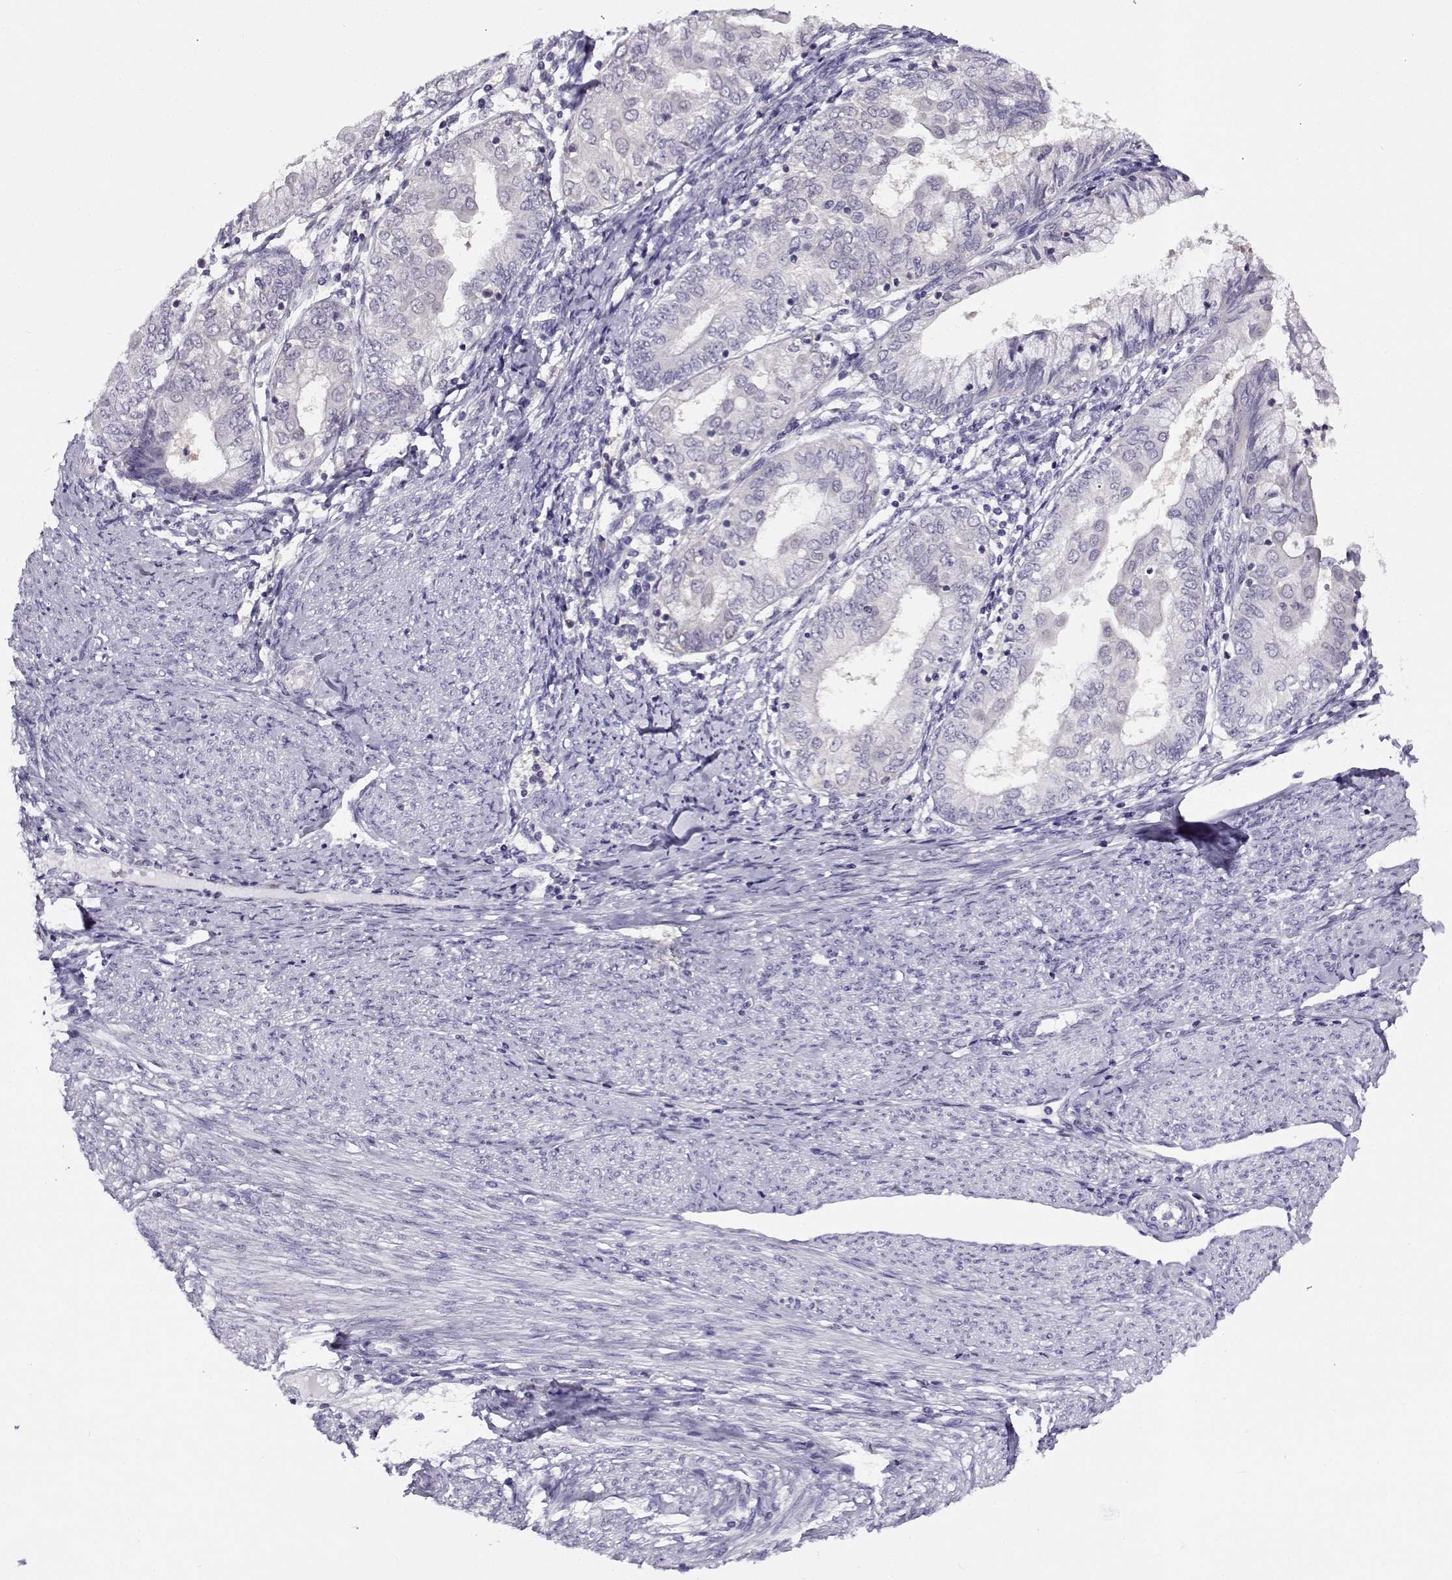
{"staining": {"intensity": "negative", "quantity": "none", "location": "none"}, "tissue": "endometrial cancer", "cell_type": "Tumor cells", "image_type": "cancer", "snomed": [{"axis": "morphology", "description": "Adenocarcinoma, NOS"}, {"axis": "topography", "description": "Endometrium"}], "caption": "Immunohistochemistry (IHC) histopathology image of neoplastic tissue: endometrial cancer (adenocarcinoma) stained with DAB (3,3'-diaminobenzidine) demonstrates no significant protein positivity in tumor cells.", "gene": "FEZF1", "patient": {"sex": "female", "age": 68}}